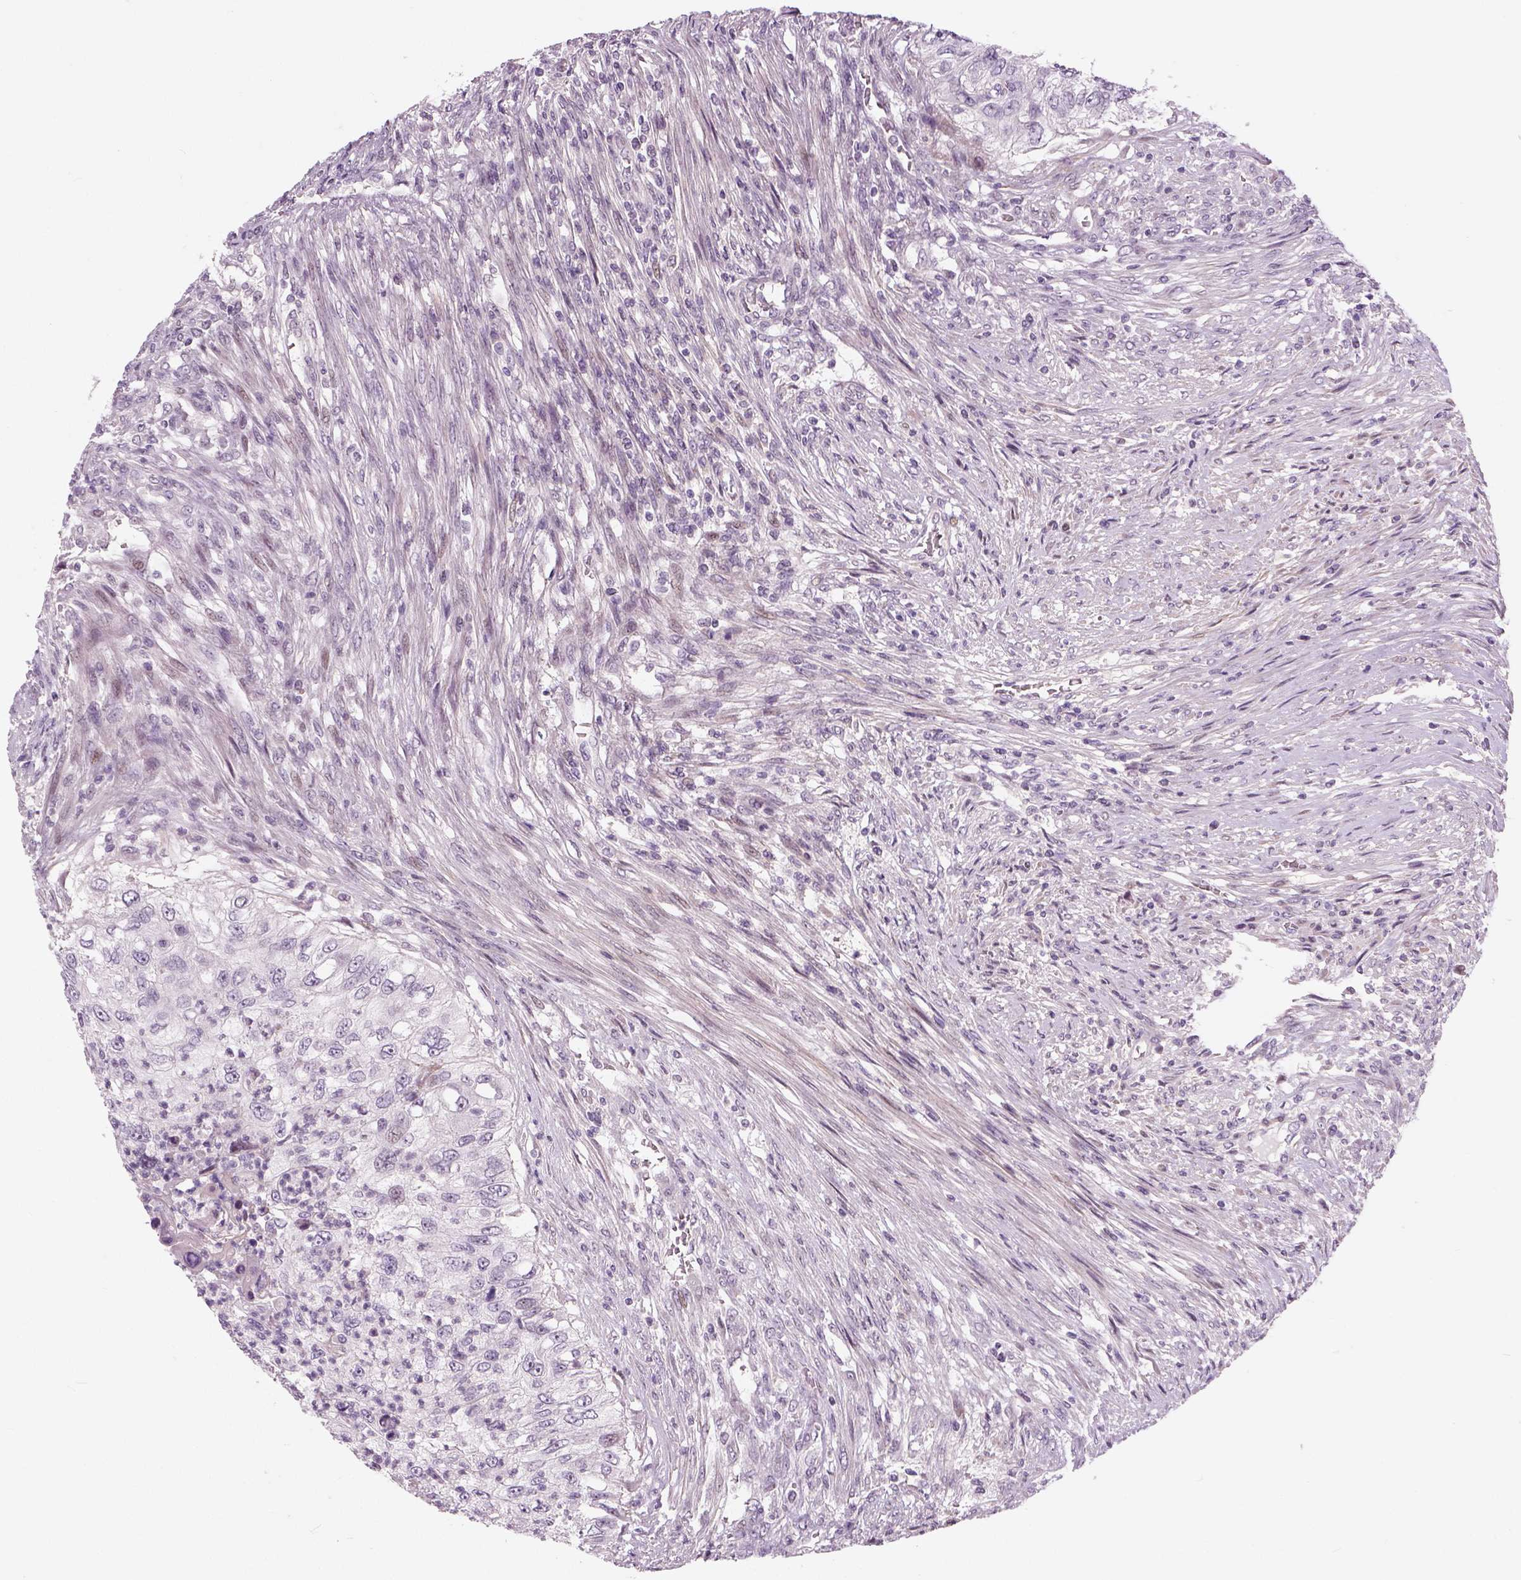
{"staining": {"intensity": "negative", "quantity": "none", "location": "none"}, "tissue": "urothelial cancer", "cell_type": "Tumor cells", "image_type": "cancer", "snomed": [{"axis": "morphology", "description": "Urothelial carcinoma, High grade"}, {"axis": "topography", "description": "Urinary bladder"}], "caption": "Tumor cells are negative for protein expression in human urothelial cancer.", "gene": "NECAB1", "patient": {"sex": "female", "age": 60}}